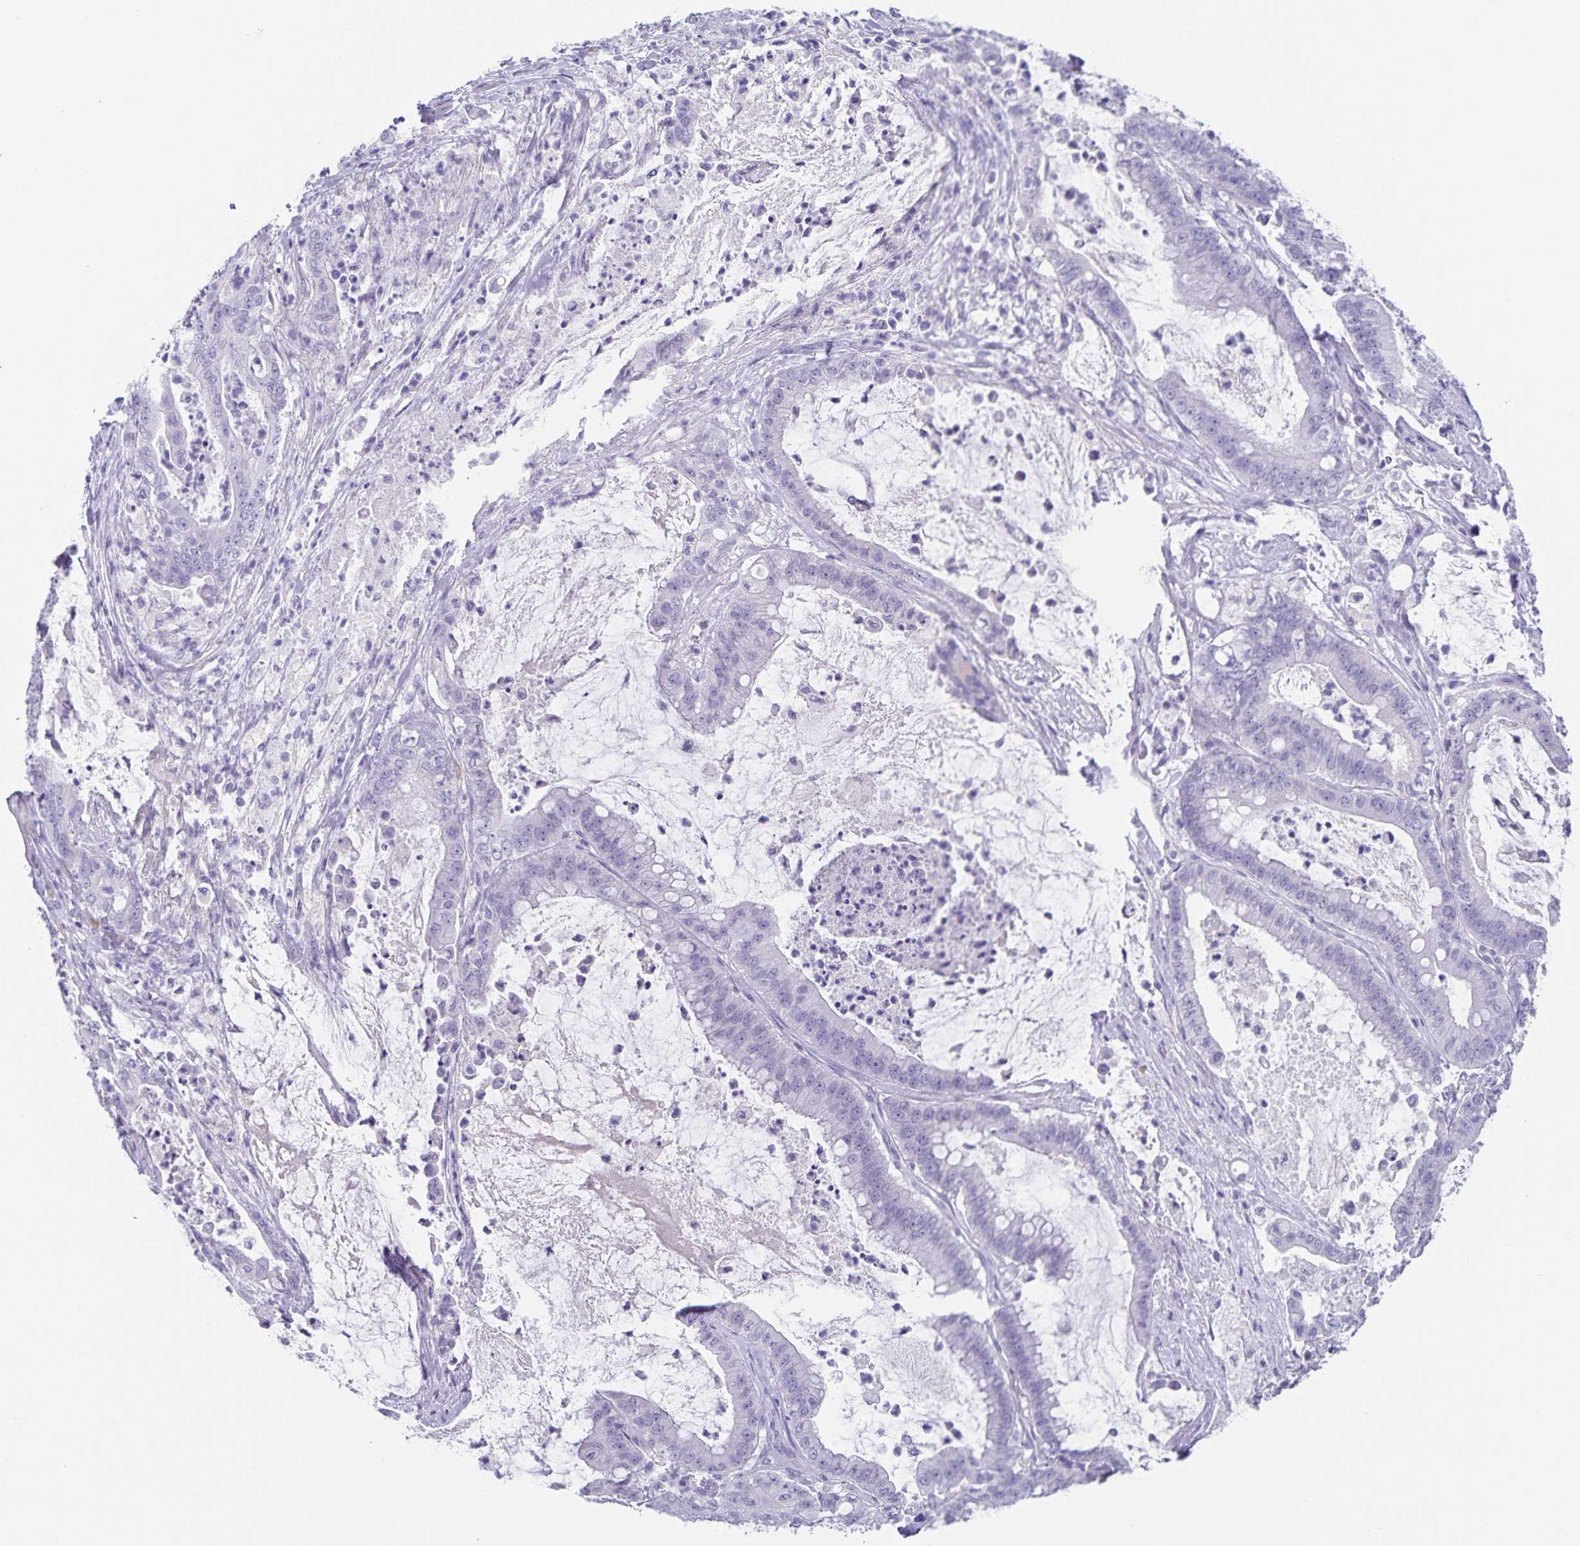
{"staining": {"intensity": "negative", "quantity": "none", "location": "none"}, "tissue": "pancreatic cancer", "cell_type": "Tumor cells", "image_type": "cancer", "snomed": [{"axis": "morphology", "description": "Adenocarcinoma, NOS"}, {"axis": "topography", "description": "Pancreas"}], "caption": "IHC of human pancreatic cancer (adenocarcinoma) exhibits no staining in tumor cells.", "gene": "C11orf42", "patient": {"sex": "male", "age": 71}}